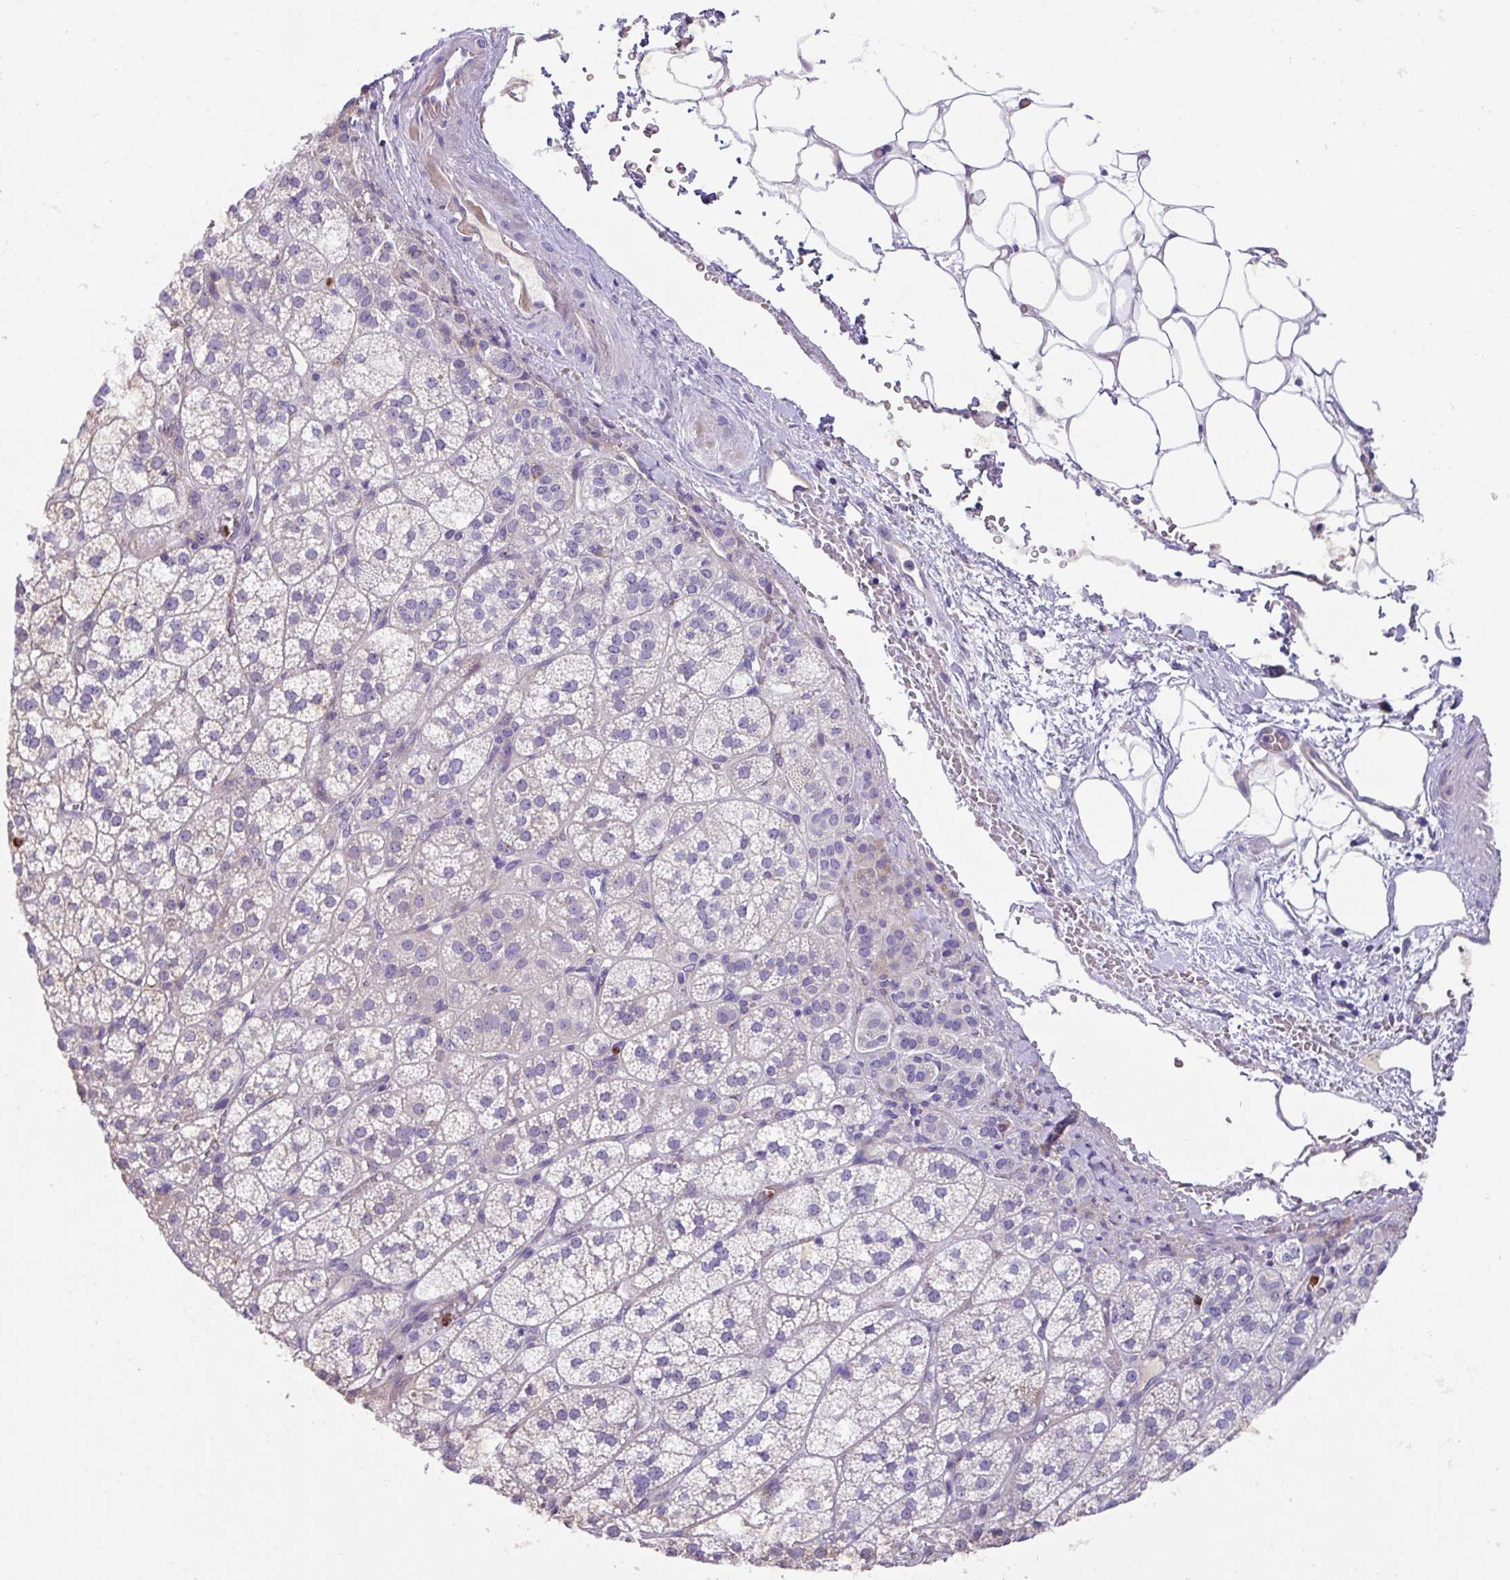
{"staining": {"intensity": "negative", "quantity": "none", "location": "none"}, "tissue": "adrenal gland", "cell_type": "Glandular cells", "image_type": "normal", "snomed": [{"axis": "morphology", "description": "Normal tissue, NOS"}, {"axis": "topography", "description": "Adrenal gland"}], "caption": "This is an immunohistochemistry micrograph of unremarkable human adrenal gland. There is no expression in glandular cells.", "gene": "CRISP3", "patient": {"sex": "female", "age": 60}}